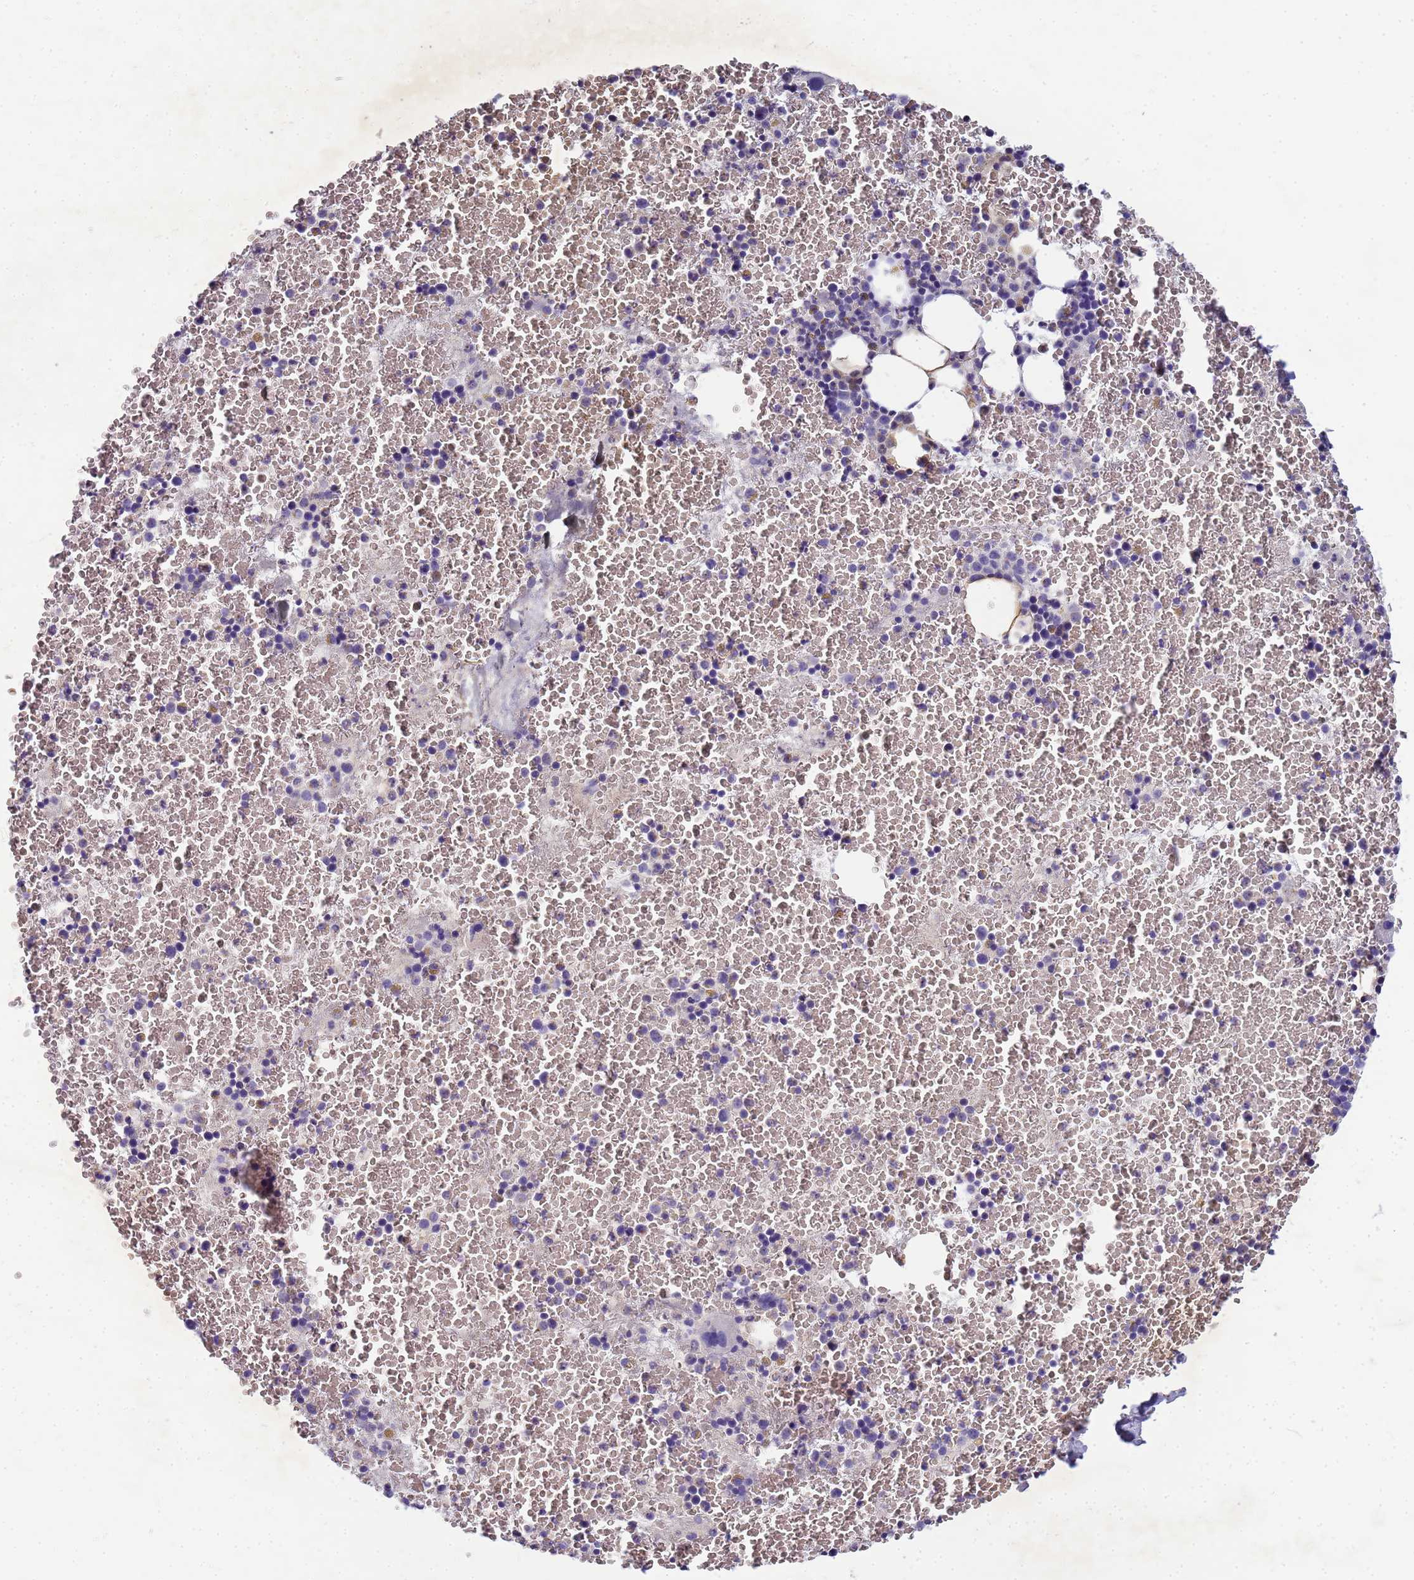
{"staining": {"intensity": "negative", "quantity": "none", "location": "none"}, "tissue": "bone marrow", "cell_type": "Hematopoietic cells", "image_type": "normal", "snomed": [{"axis": "morphology", "description": "Normal tissue, NOS"}, {"axis": "topography", "description": "Bone marrow"}], "caption": "DAB immunohistochemical staining of benign bone marrow displays no significant expression in hematopoietic cells. (DAB (3,3'-diaminobenzidine) IHC visualized using brightfield microscopy, high magnification).", "gene": "B3GNT8", "patient": {"sex": "male", "age": 11}}